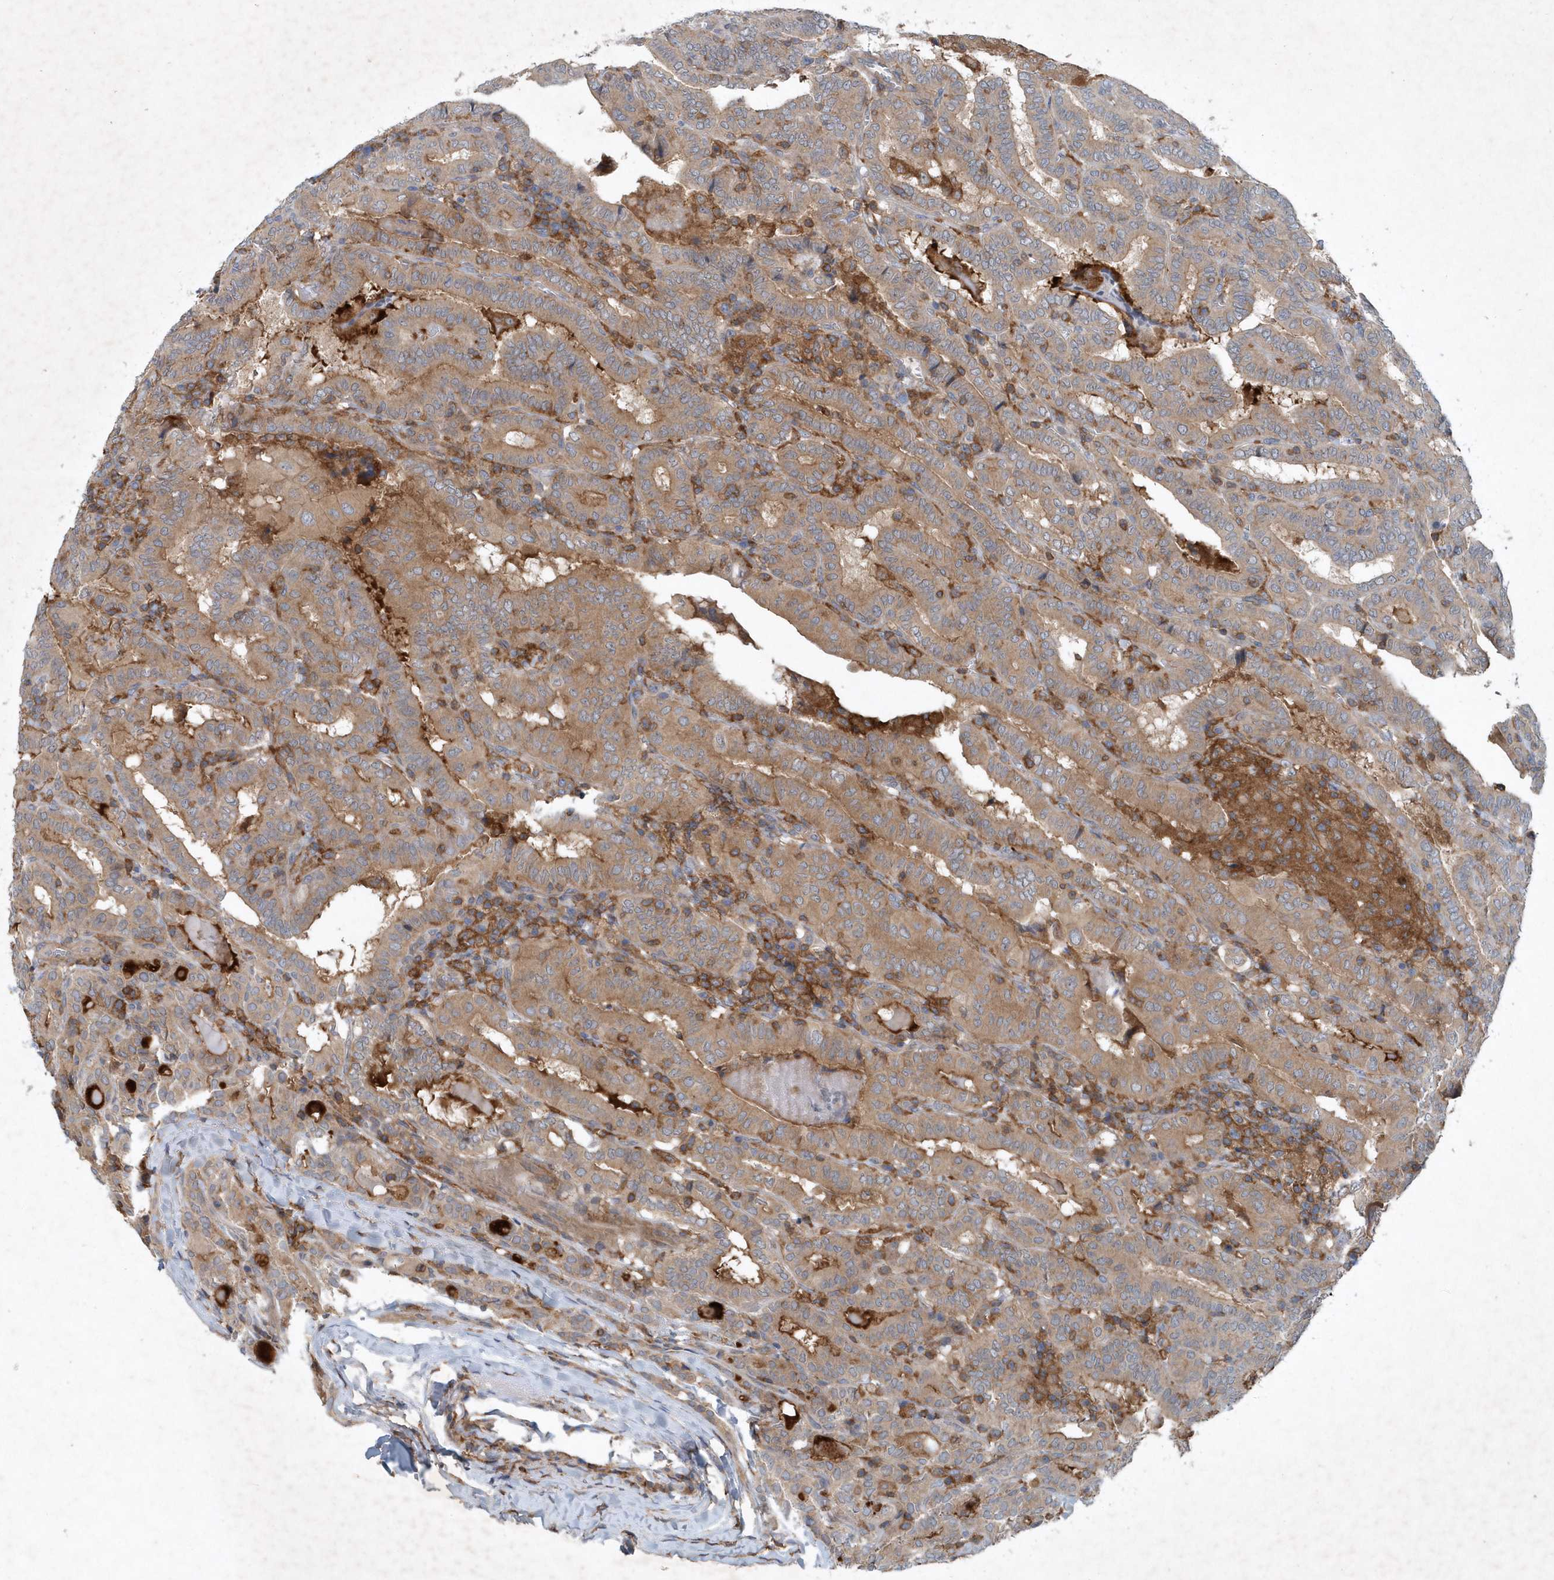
{"staining": {"intensity": "moderate", "quantity": ">75%", "location": "cytoplasmic/membranous"}, "tissue": "thyroid cancer", "cell_type": "Tumor cells", "image_type": "cancer", "snomed": [{"axis": "morphology", "description": "Papillary adenocarcinoma, NOS"}, {"axis": "topography", "description": "Thyroid gland"}], "caption": "Moderate cytoplasmic/membranous positivity for a protein is present in approximately >75% of tumor cells of thyroid cancer (papillary adenocarcinoma) using immunohistochemistry (IHC).", "gene": "P2RY10", "patient": {"sex": "female", "age": 72}}